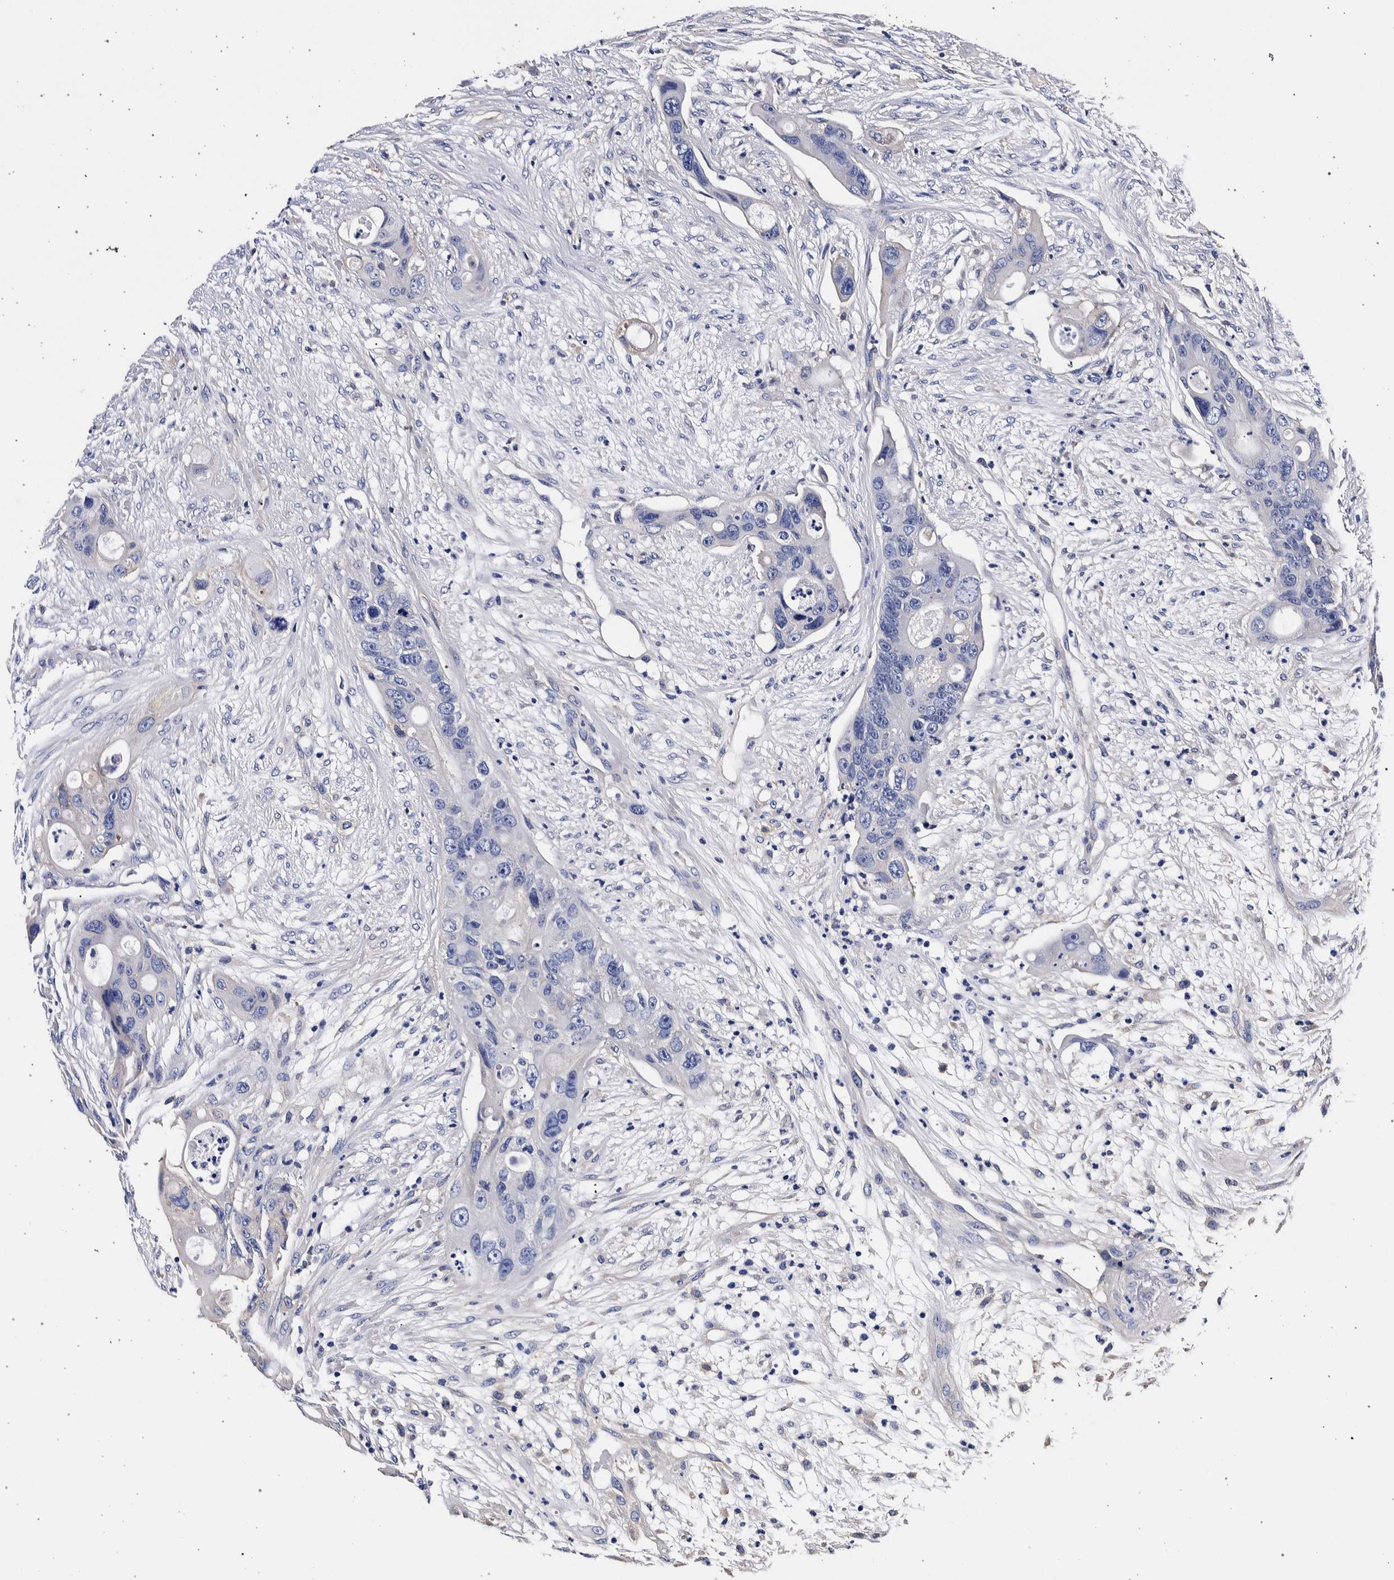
{"staining": {"intensity": "negative", "quantity": "none", "location": "none"}, "tissue": "colorectal cancer", "cell_type": "Tumor cells", "image_type": "cancer", "snomed": [{"axis": "morphology", "description": "Adenocarcinoma, NOS"}, {"axis": "topography", "description": "Colon"}], "caption": "High power microscopy image of an immunohistochemistry image of colorectal cancer, revealing no significant expression in tumor cells.", "gene": "NIBAN2", "patient": {"sex": "female", "age": 57}}